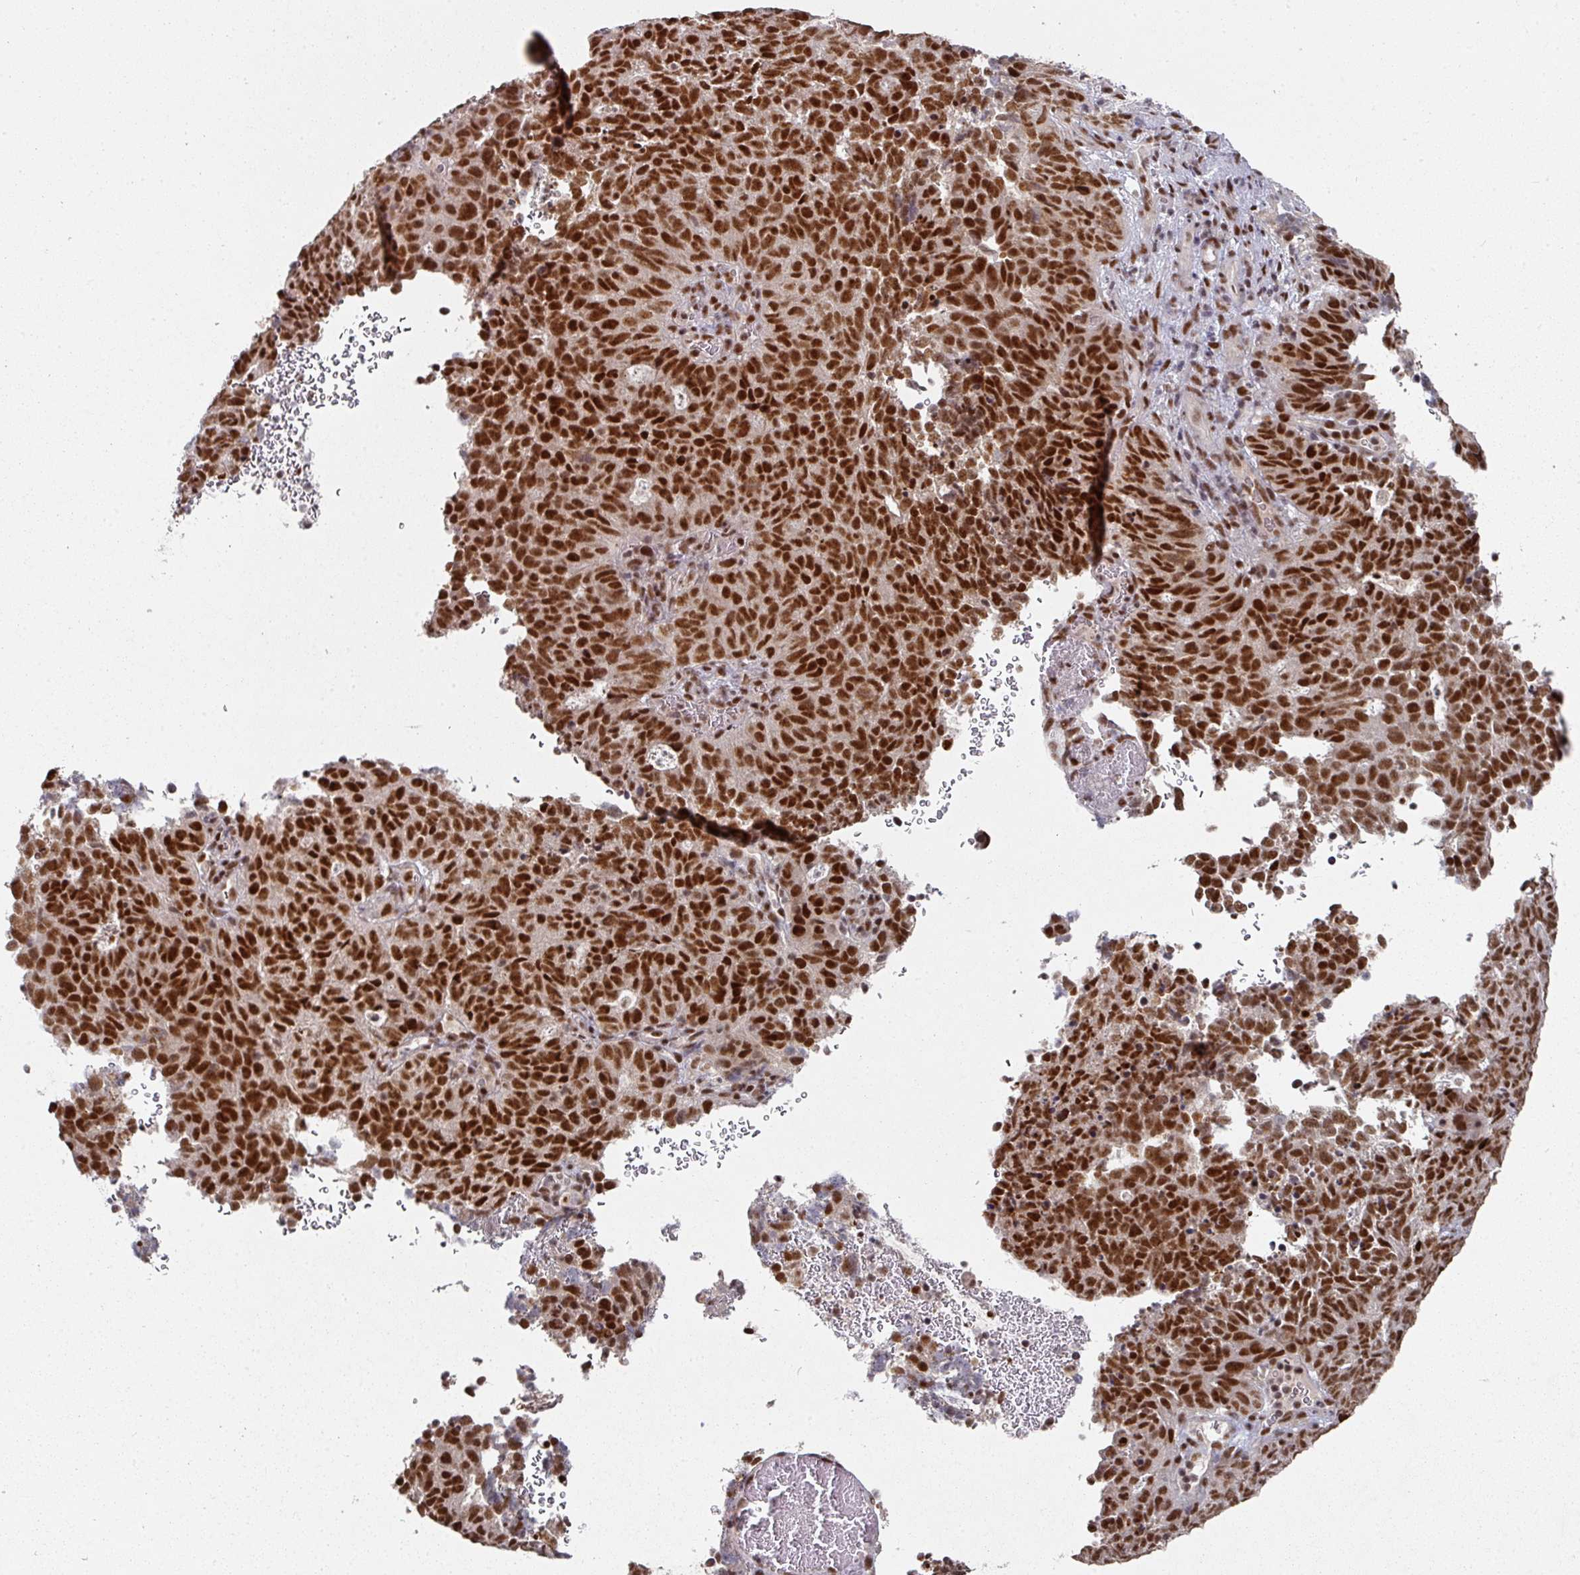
{"staining": {"intensity": "strong", "quantity": ">75%", "location": "nuclear"}, "tissue": "cervical cancer", "cell_type": "Tumor cells", "image_type": "cancer", "snomed": [{"axis": "morphology", "description": "Adenocarcinoma, NOS"}, {"axis": "topography", "description": "Cervix"}], "caption": "Tumor cells reveal strong nuclear positivity in about >75% of cells in cervical cancer.", "gene": "MEPCE", "patient": {"sex": "female", "age": 38}}